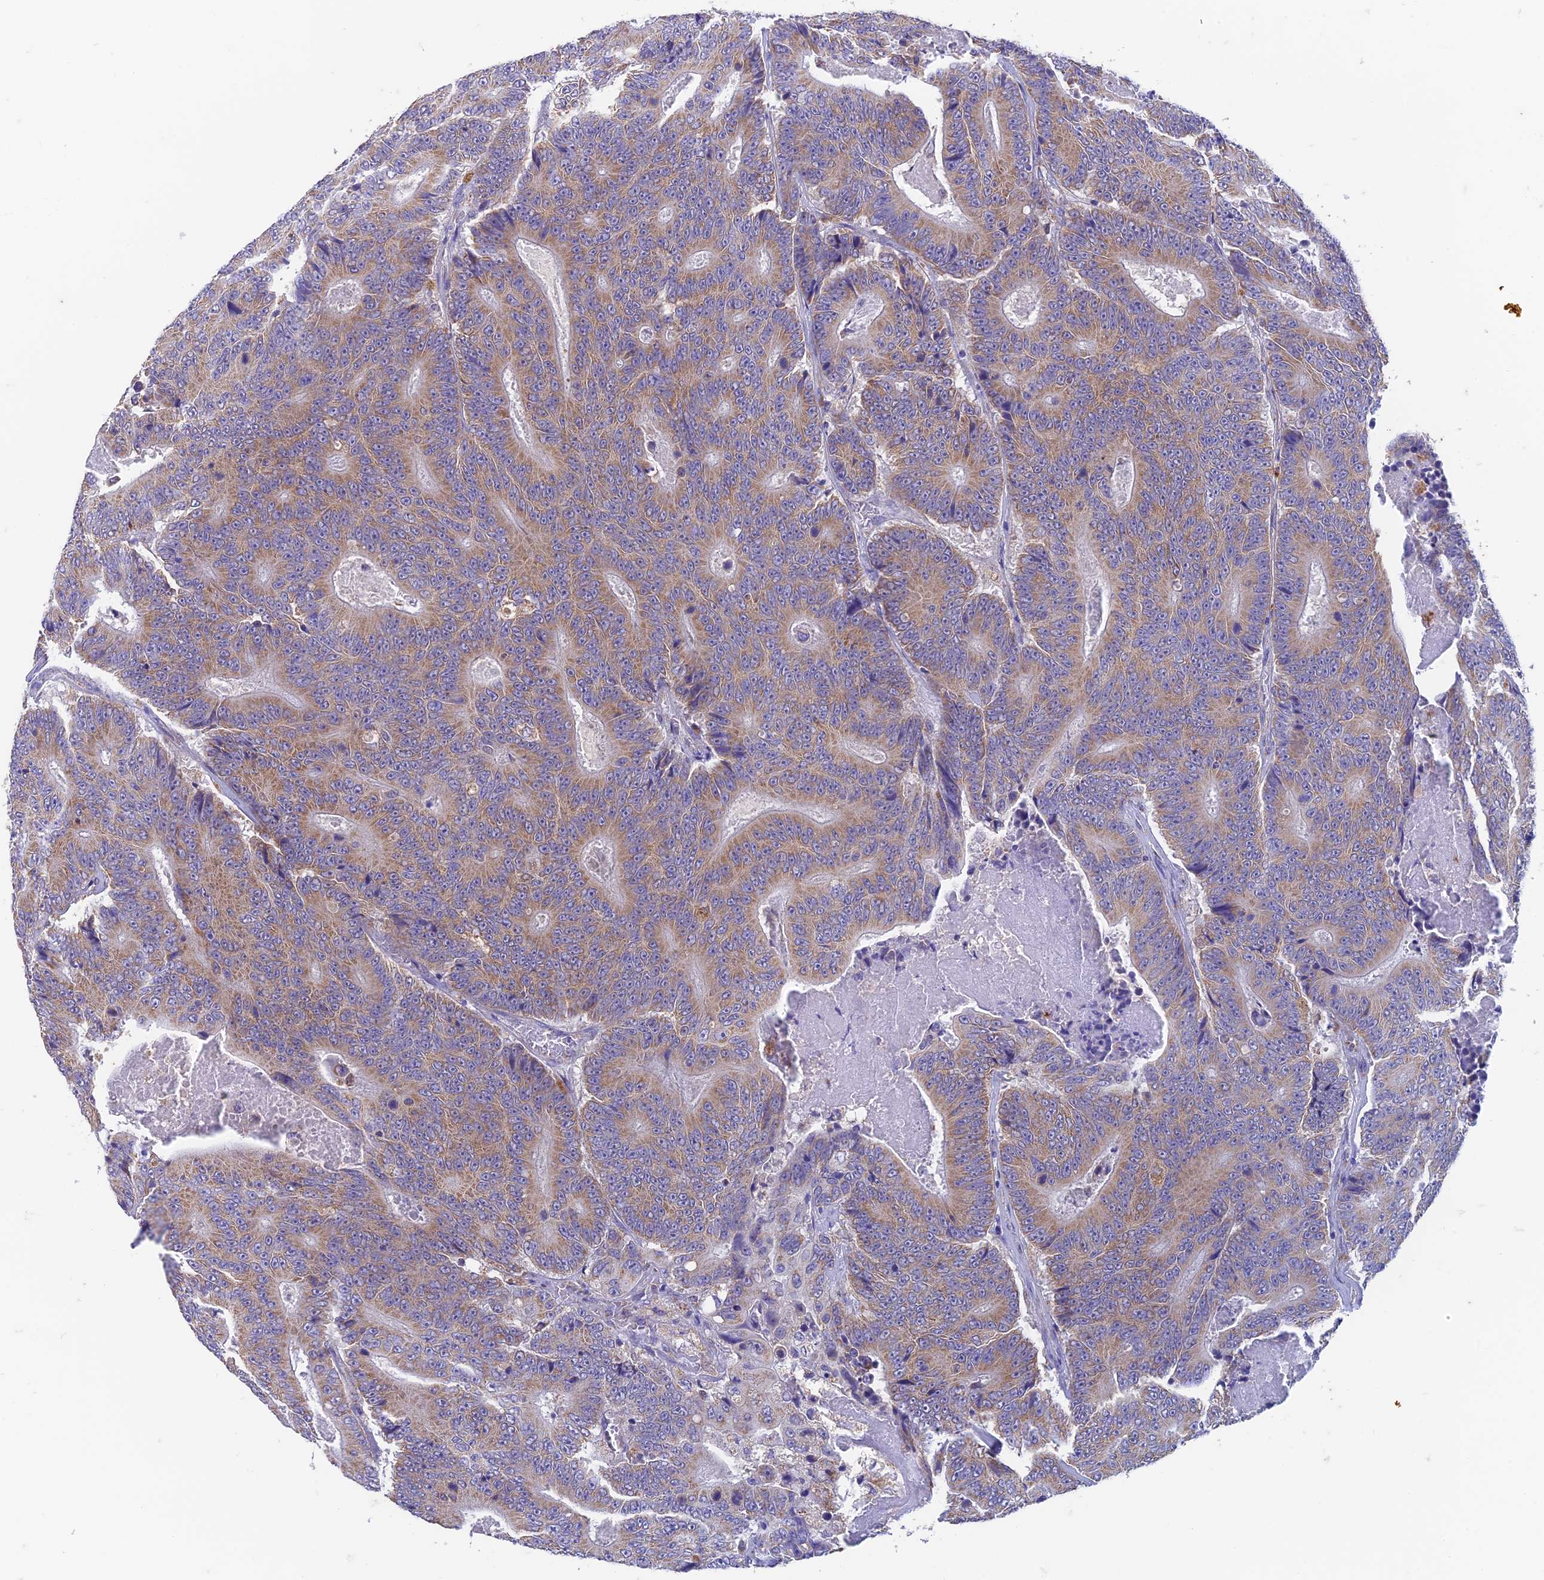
{"staining": {"intensity": "moderate", "quantity": ">75%", "location": "cytoplasmic/membranous"}, "tissue": "colorectal cancer", "cell_type": "Tumor cells", "image_type": "cancer", "snomed": [{"axis": "morphology", "description": "Adenocarcinoma, NOS"}, {"axis": "topography", "description": "Colon"}], "caption": "Colorectal cancer (adenocarcinoma) stained with DAB (3,3'-diaminobenzidine) immunohistochemistry demonstrates medium levels of moderate cytoplasmic/membranous staining in about >75% of tumor cells.", "gene": "ZNF181", "patient": {"sex": "male", "age": 83}}